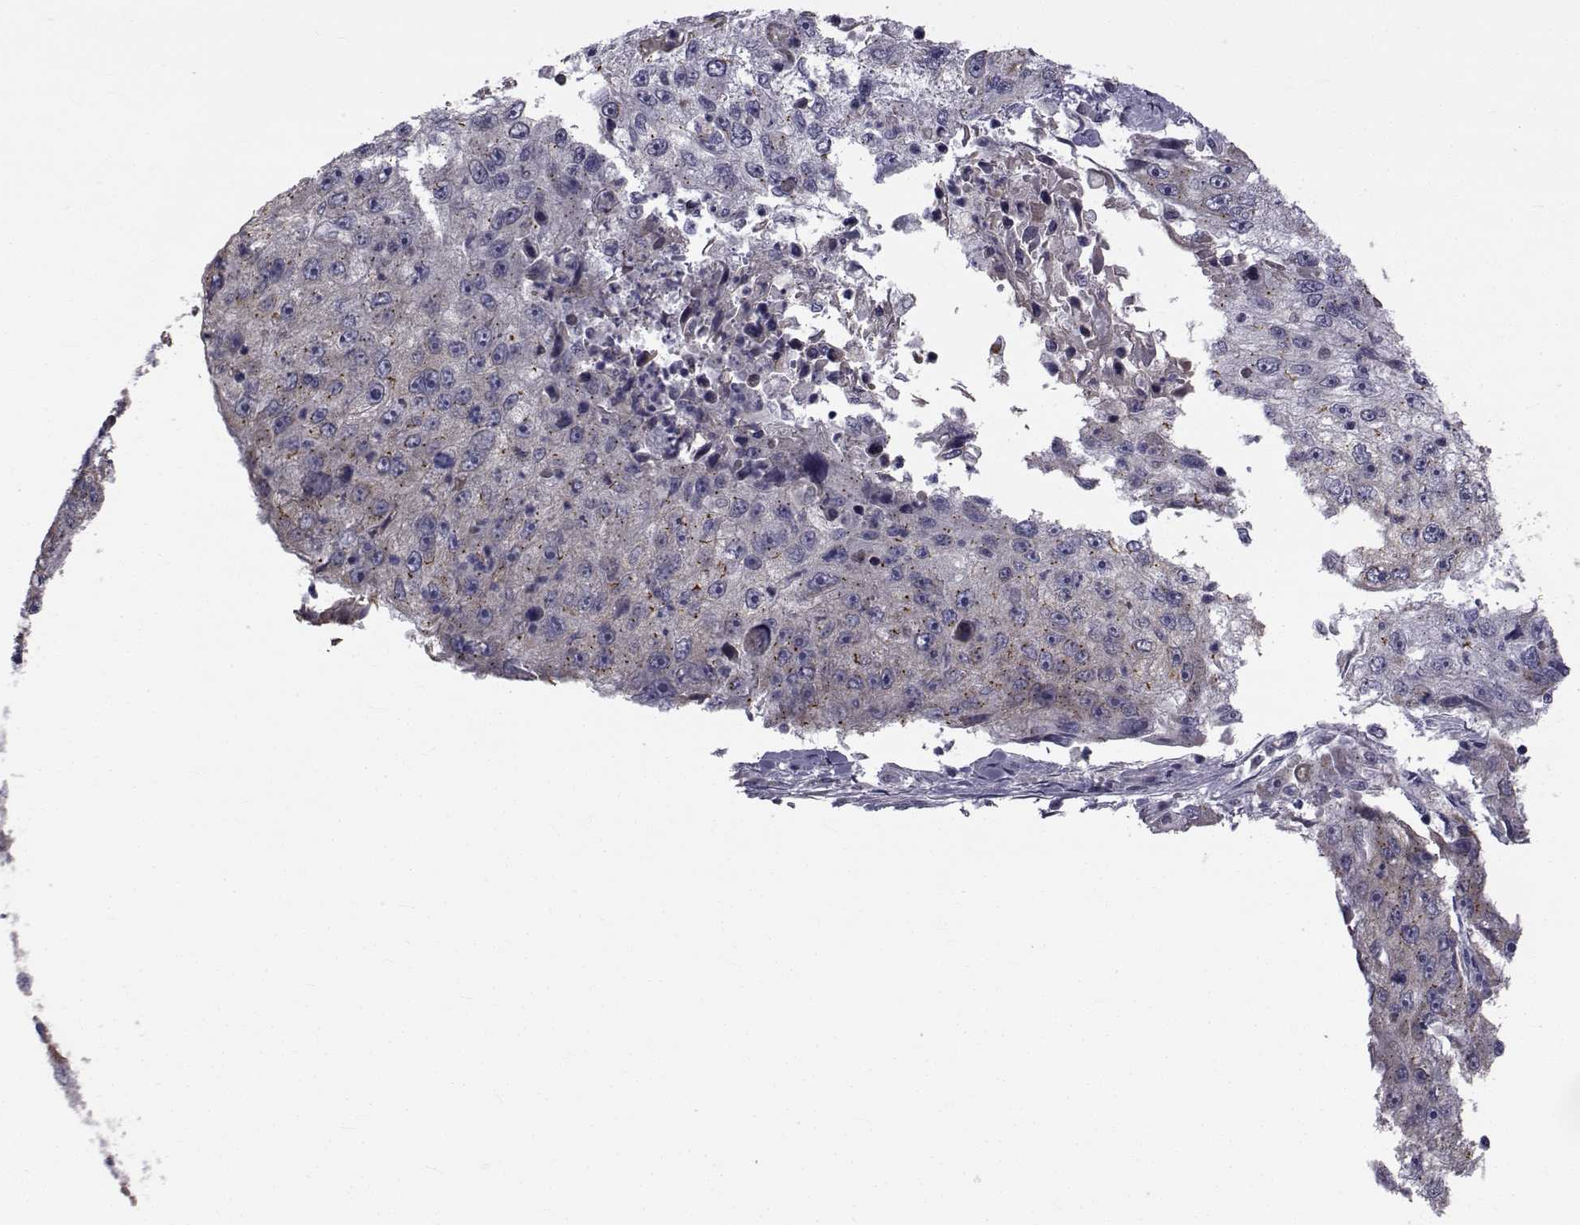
{"staining": {"intensity": "negative", "quantity": "none", "location": "none"}, "tissue": "cervical cancer", "cell_type": "Tumor cells", "image_type": "cancer", "snomed": [{"axis": "morphology", "description": "Squamous cell carcinoma, NOS"}, {"axis": "topography", "description": "Cervix"}], "caption": "There is no significant expression in tumor cells of cervical cancer.", "gene": "ANGPT1", "patient": {"sex": "female", "age": 36}}